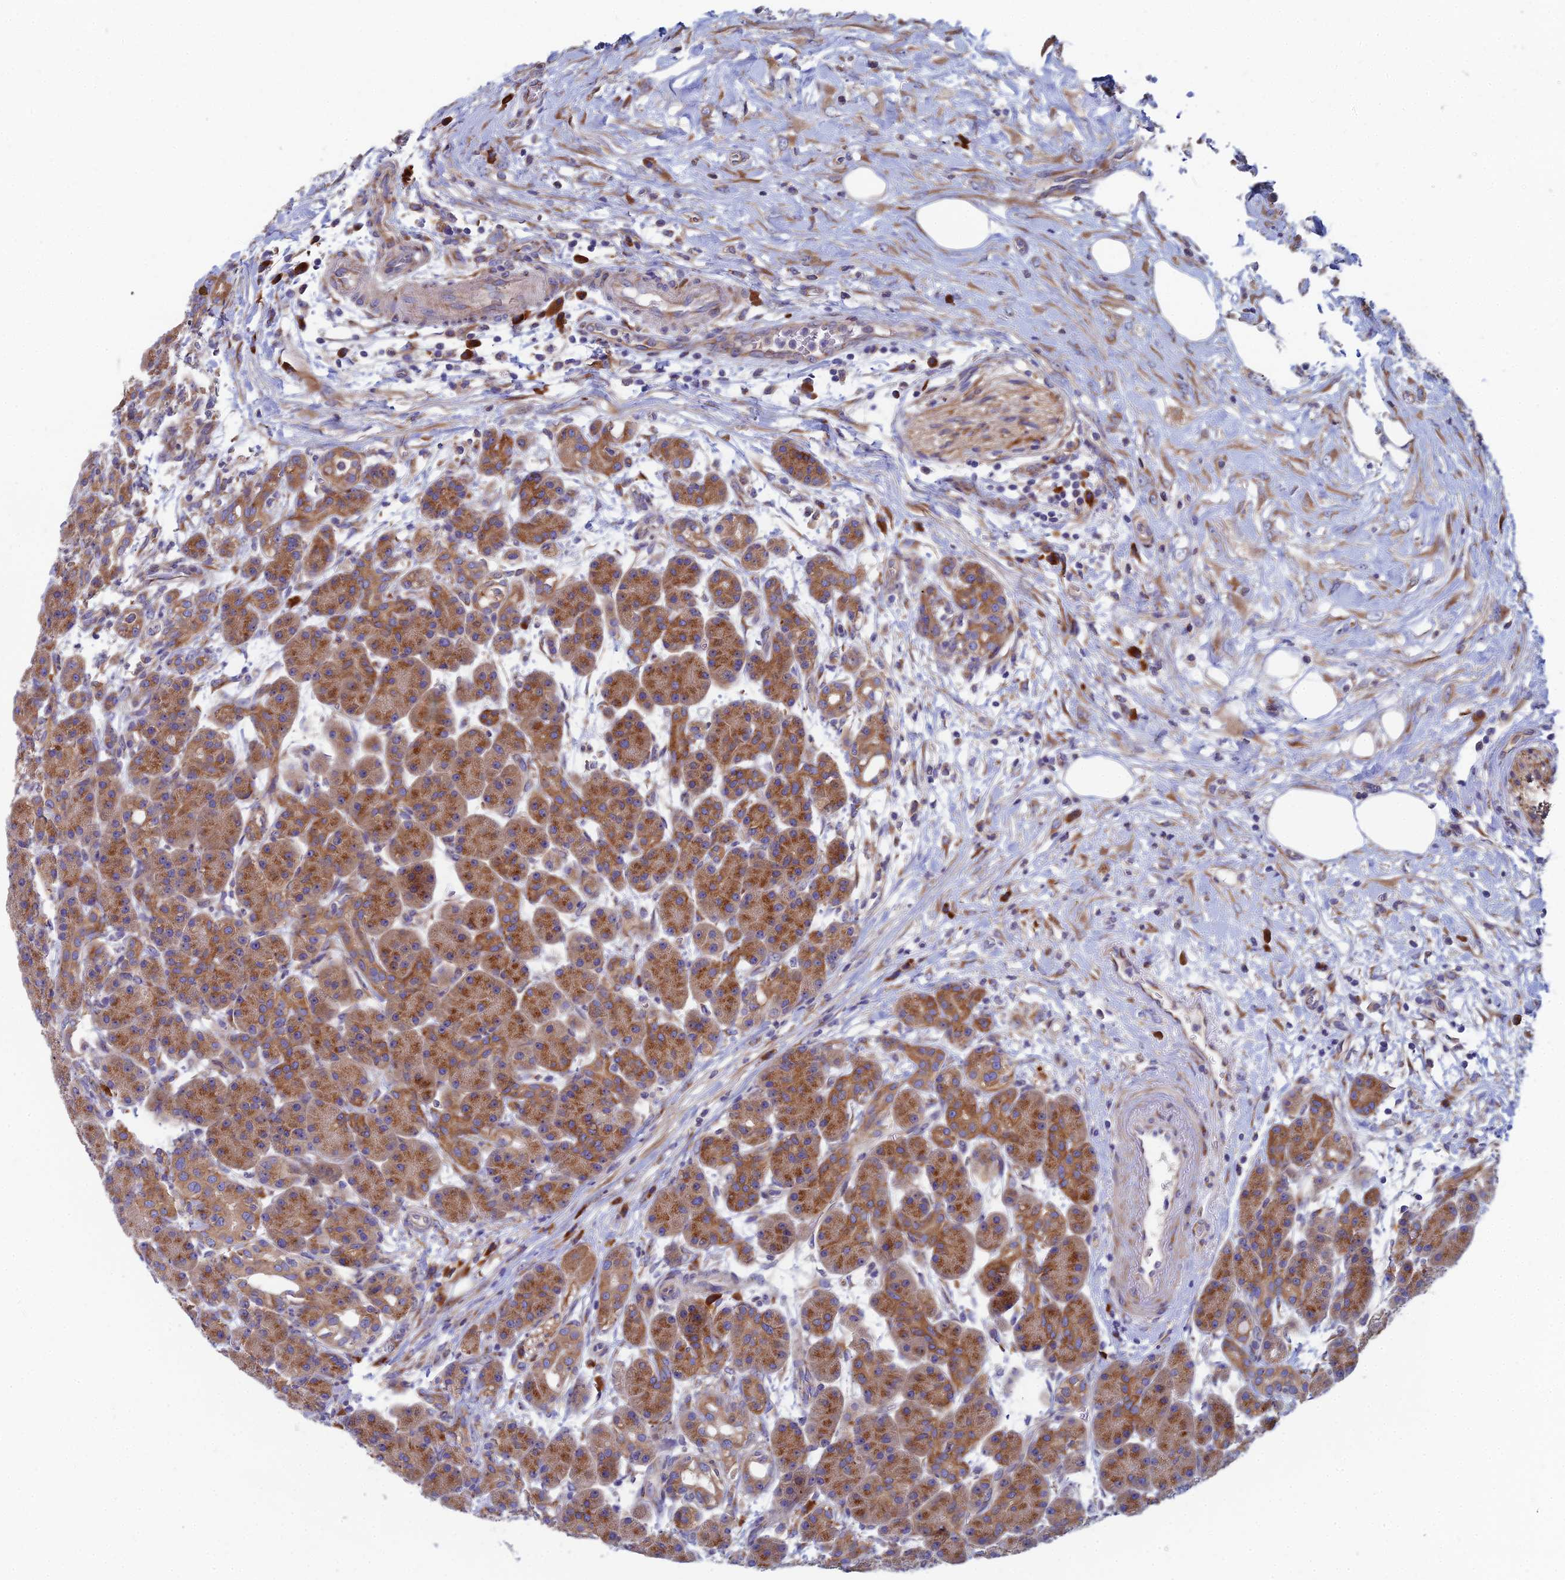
{"staining": {"intensity": "strong", "quantity": ">75%", "location": "cytoplasmic/membranous"}, "tissue": "pancreas", "cell_type": "Exocrine glandular cells", "image_type": "normal", "snomed": [{"axis": "morphology", "description": "Normal tissue, NOS"}, {"axis": "topography", "description": "Pancreas"}], "caption": "Protein expression analysis of normal pancreas demonstrates strong cytoplasmic/membranous staining in about >75% of exocrine glandular cells.", "gene": "CLCN3", "patient": {"sex": "male", "age": 63}}